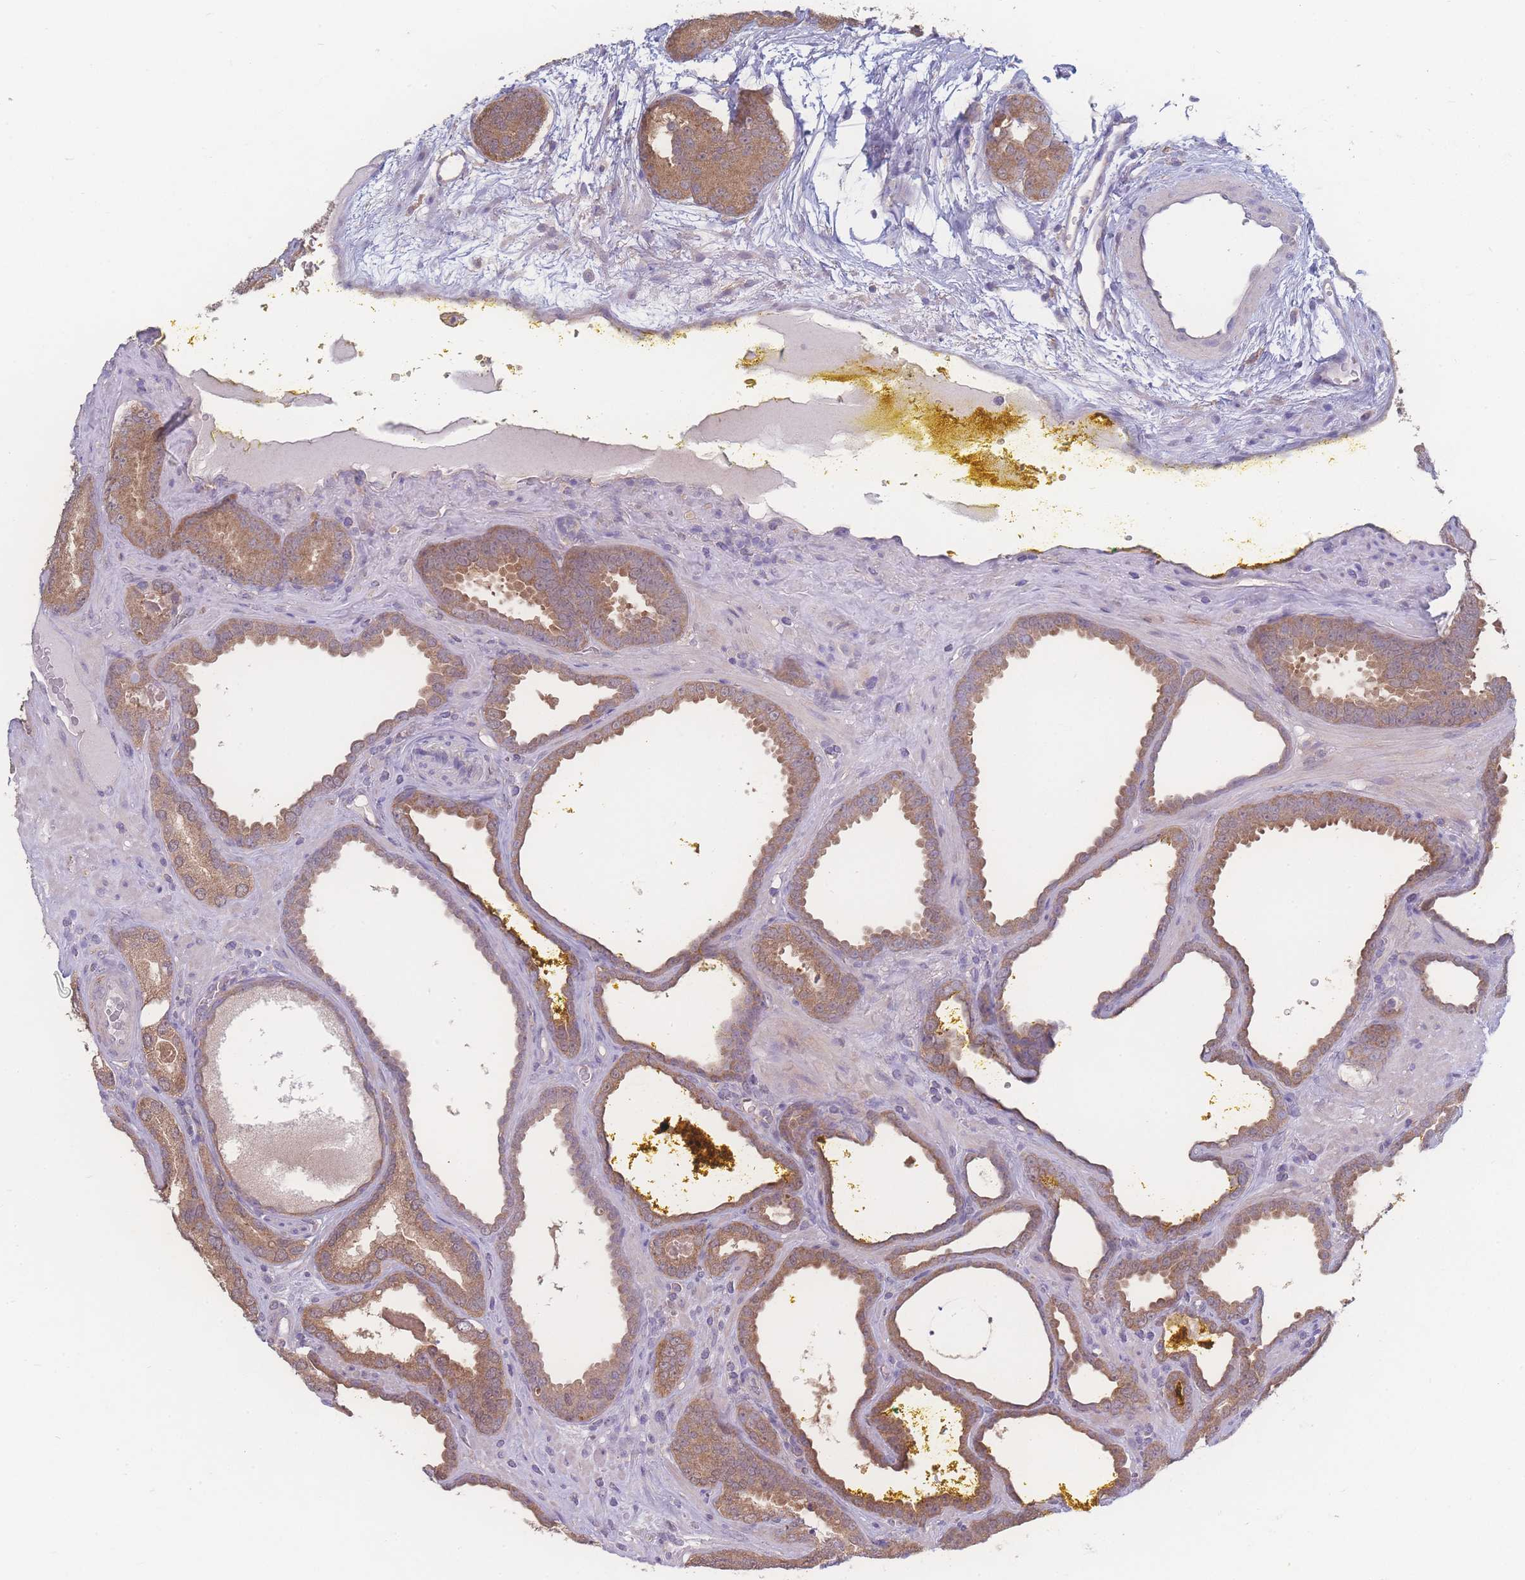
{"staining": {"intensity": "moderate", "quantity": ">75%", "location": "cytoplasmic/membranous"}, "tissue": "prostate cancer", "cell_type": "Tumor cells", "image_type": "cancer", "snomed": [{"axis": "morphology", "description": "Adenocarcinoma, High grade"}, {"axis": "topography", "description": "Prostate"}], "caption": "Prostate cancer (adenocarcinoma (high-grade)) stained with a protein marker exhibits moderate staining in tumor cells.", "gene": "GIPR", "patient": {"sex": "male", "age": 72}}